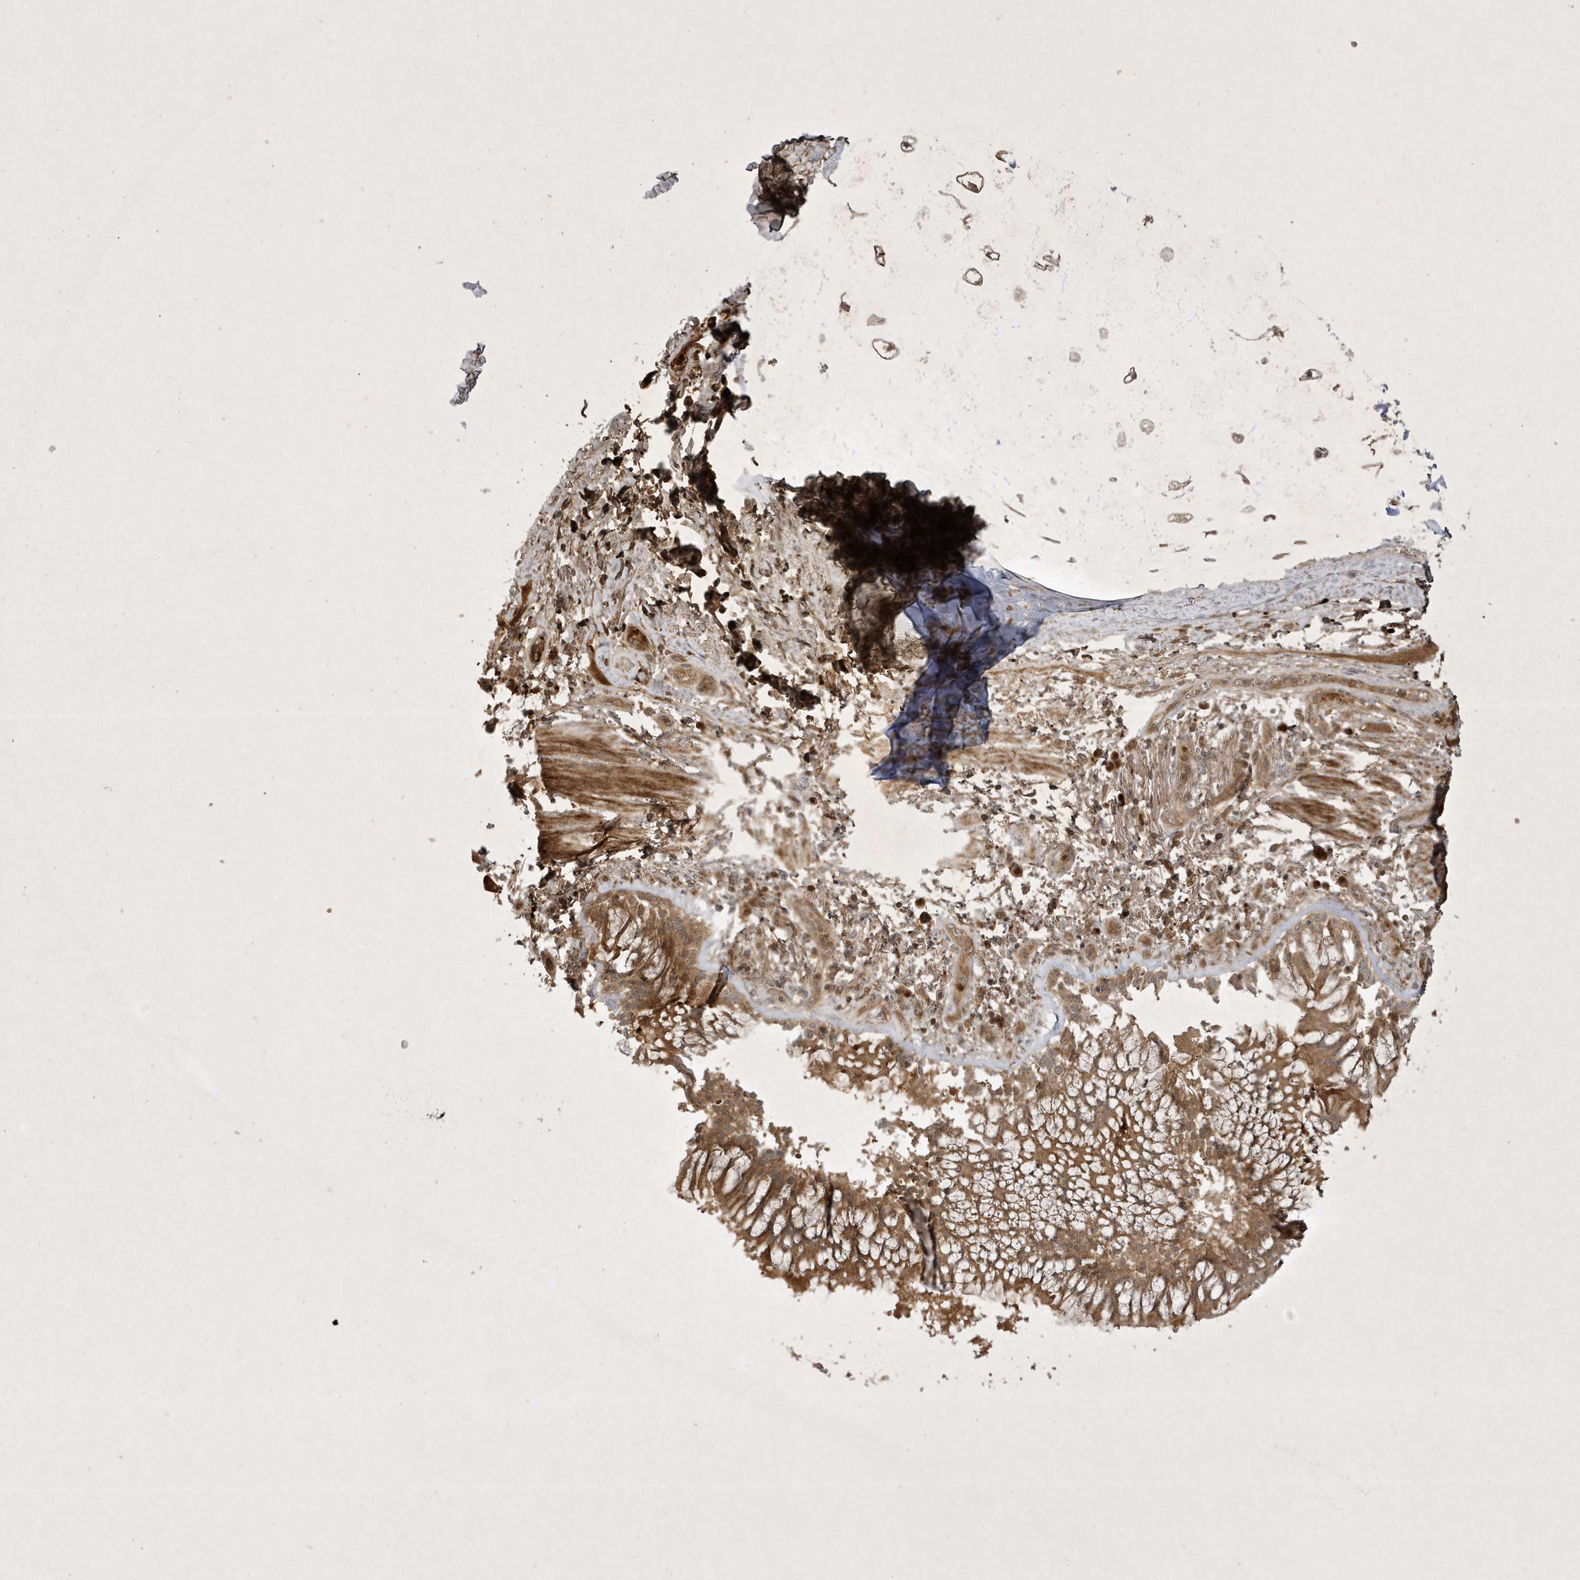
{"staining": {"intensity": "moderate", "quantity": "25%-75%", "location": "cytoplasmic/membranous"}, "tissue": "adipose tissue", "cell_type": "Adipocytes", "image_type": "normal", "snomed": [{"axis": "morphology", "description": "Normal tissue, NOS"}, {"axis": "topography", "description": "Cartilage tissue"}, {"axis": "topography", "description": "Bronchus"}, {"axis": "topography", "description": "Lung"}, {"axis": "topography", "description": "Peripheral nerve tissue"}], "caption": "Approximately 25%-75% of adipocytes in normal adipose tissue demonstrate moderate cytoplasmic/membranous protein expression as visualized by brown immunohistochemical staining.", "gene": "FAM83C", "patient": {"sex": "female", "age": 49}}